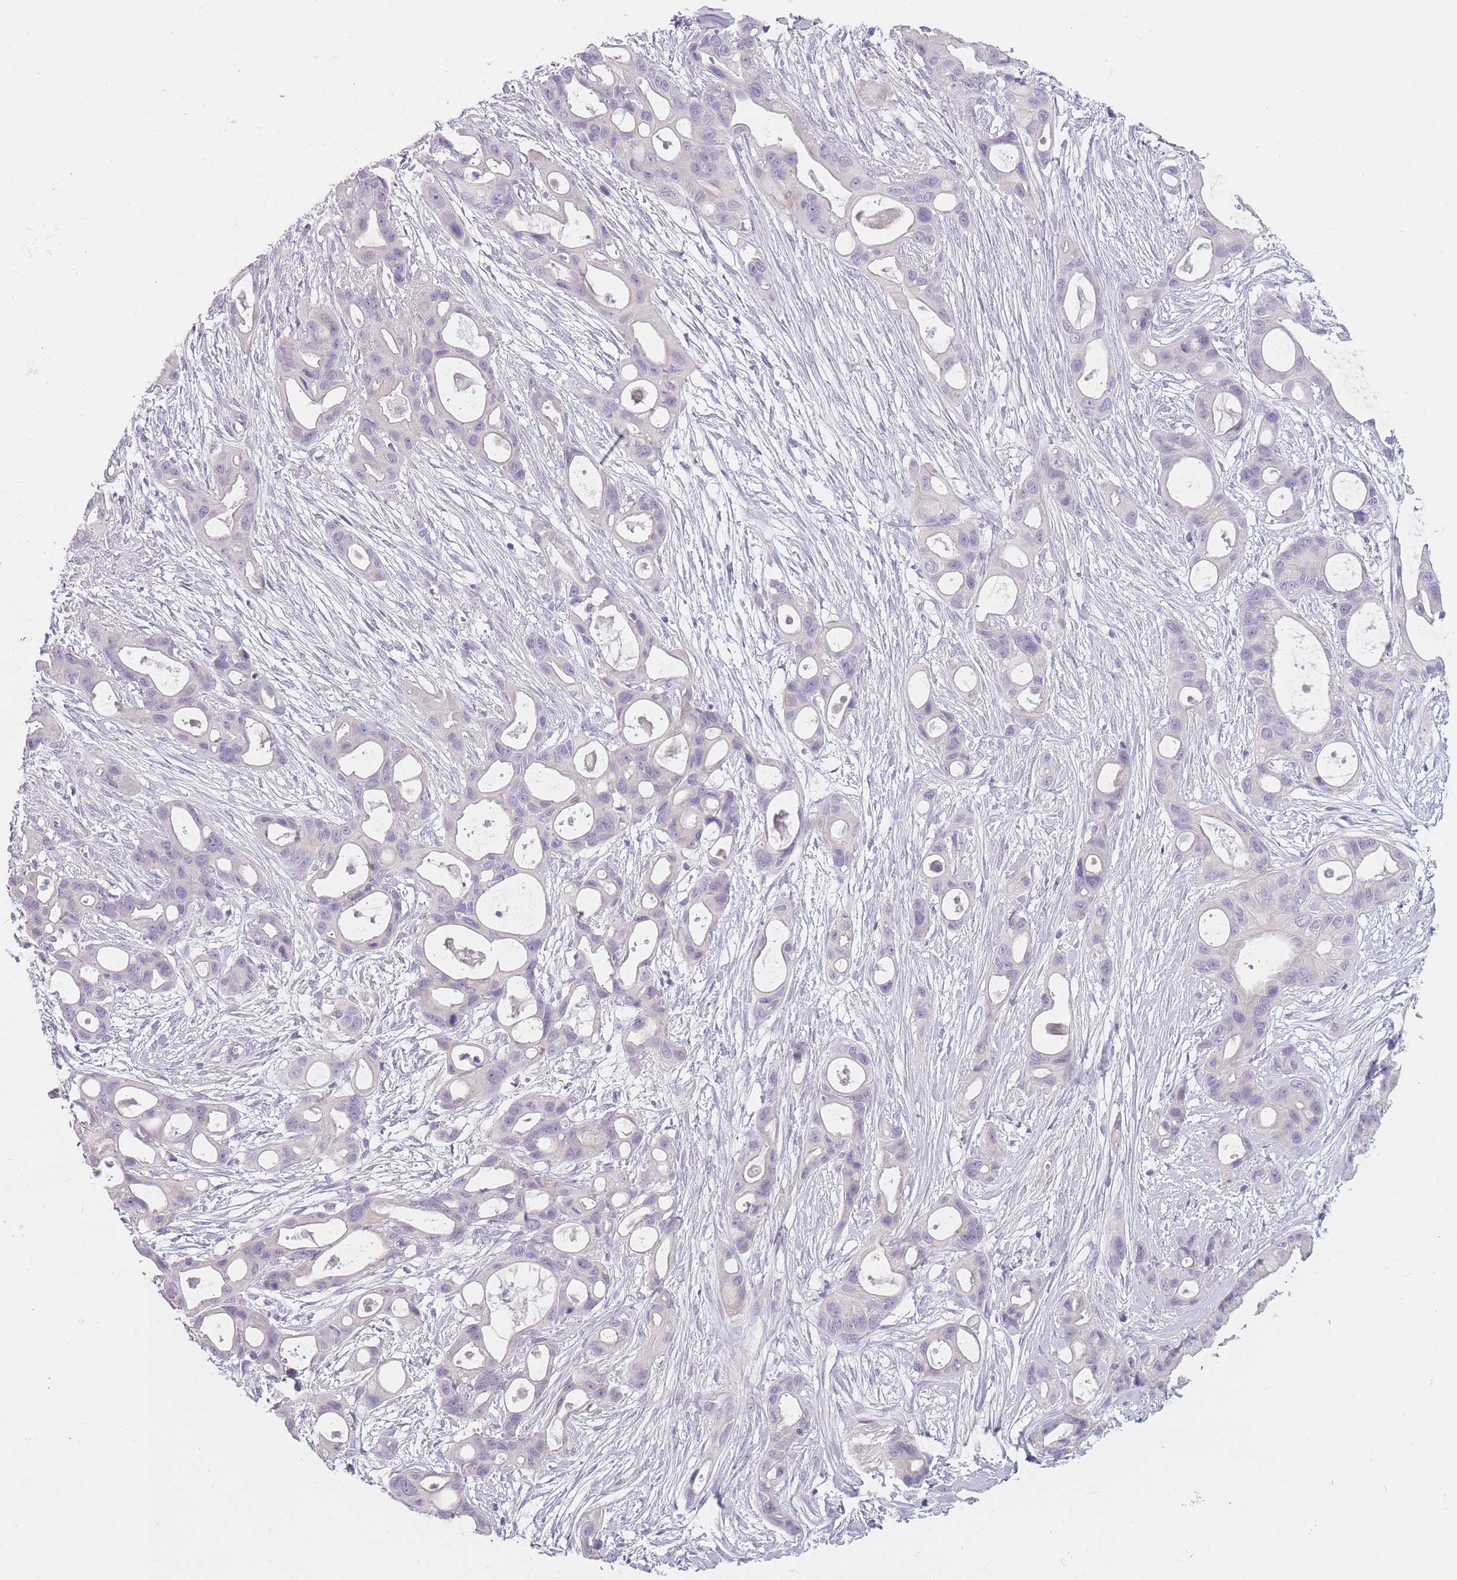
{"staining": {"intensity": "negative", "quantity": "none", "location": "none"}, "tissue": "ovarian cancer", "cell_type": "Tumor cells", "image_type": "cancer", "snomed": [{"axis": "morphology", "description": "Cystadenocarcinoma, mucinous, NOS"}, {"axis": "topography", "description": "Ovary"}], "caption": "High magnification brightfield microscopy of ovarian cancer stained with DAB (brown) and counterstained with hematoxylin (blue): tumor cells show no significant positivity. The staining is performed using DAB brown chromogen with nuclei counter-stained in using hematoxylin.", "gene": "TMEM236", "patient": {"sex": "female", "age": 70}}